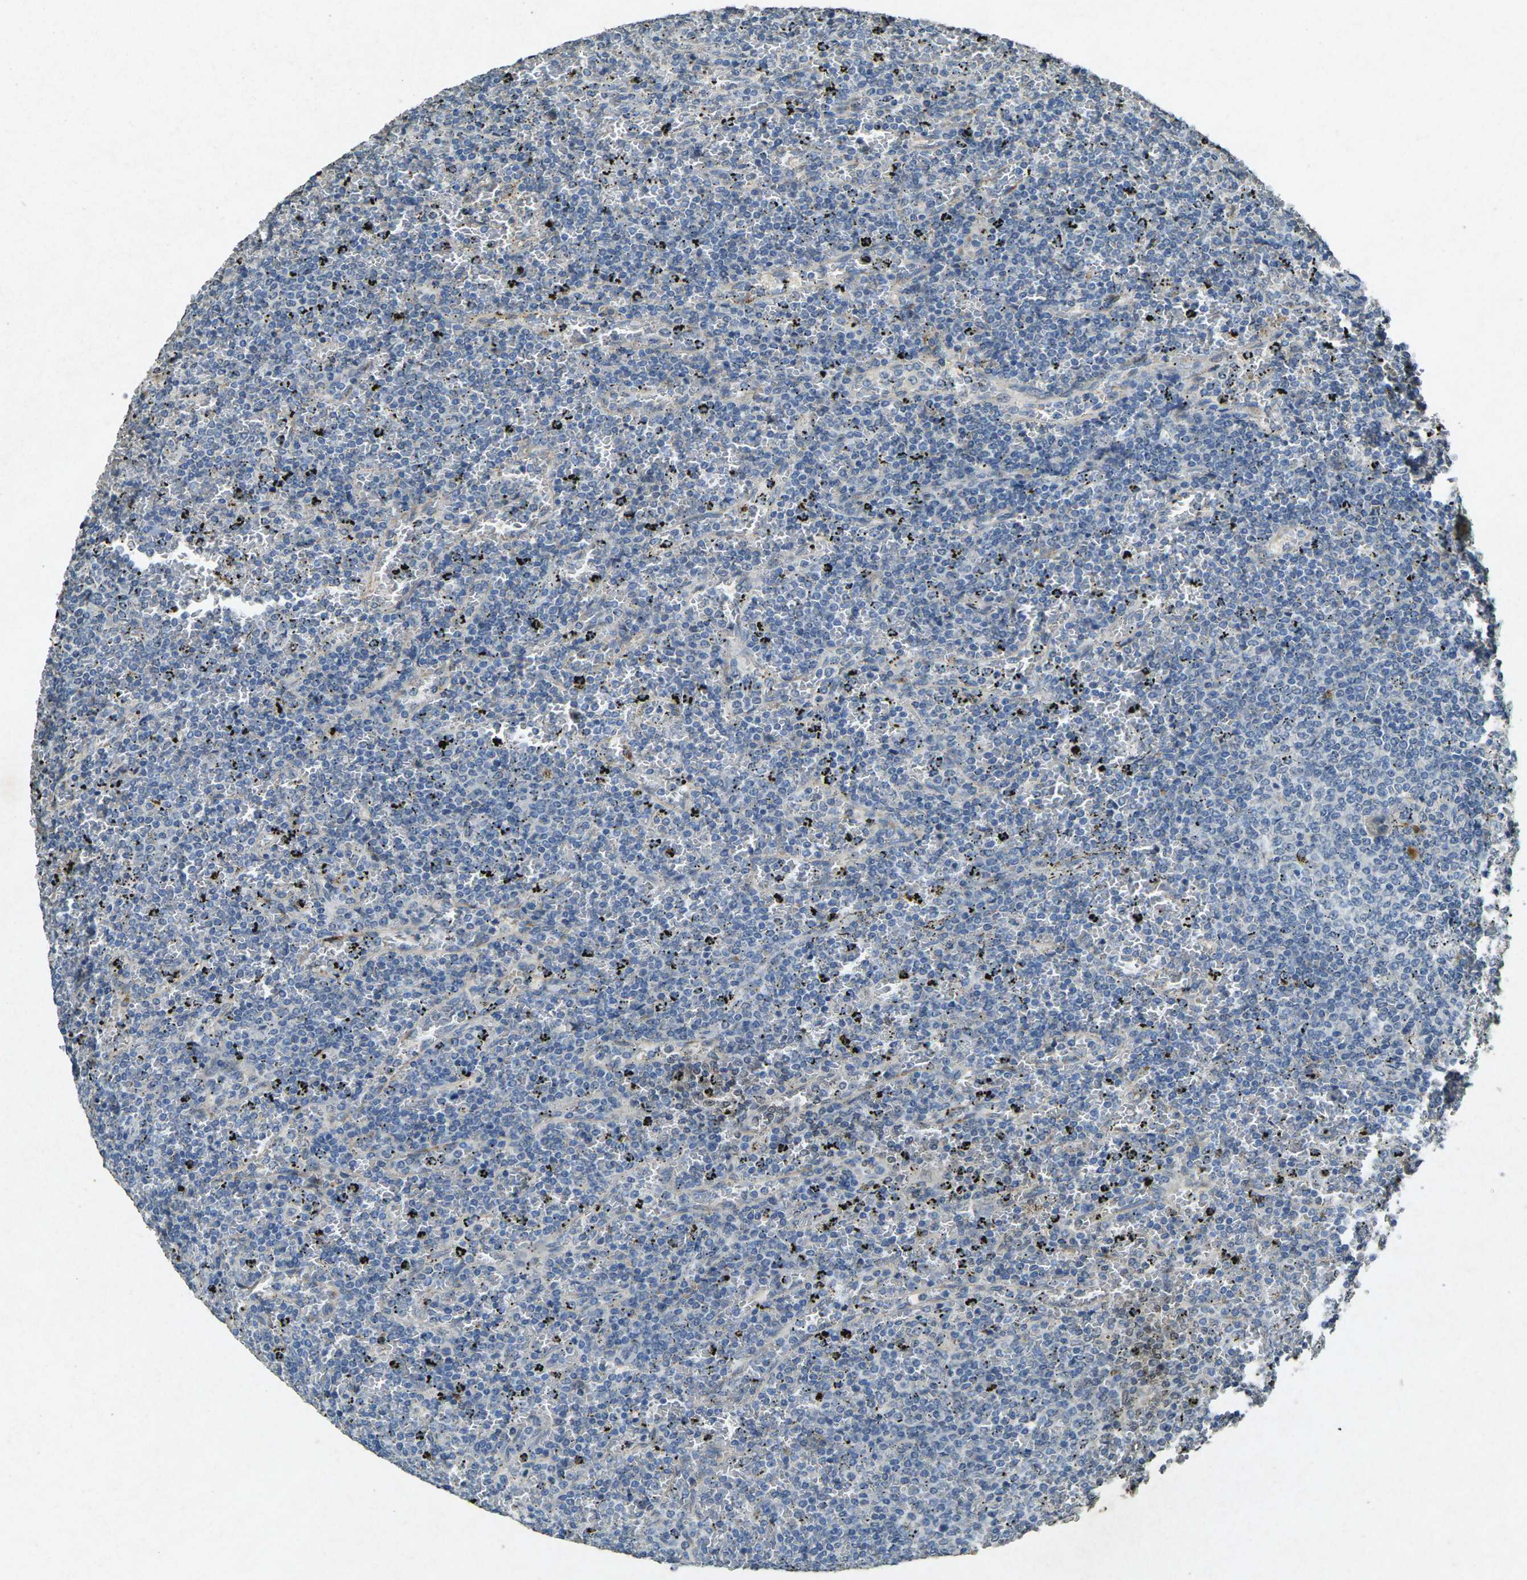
{"staining": {"intensity": "negative", "quantity": "none", "location": "none"}, "tissue": "lymphoma", "cell_type": "Tumor cells", "image_type": "cancer", "snomed": [{"axis": "morphology", "description": "Malignant lymphoma, non-Hodgkin's type, Low grade"}, {"axis": "topography", "description": "Spleen"}], "caption": "Immunohistochemistry micrograph of neoplastic tissue: human lymphoma stained with DAB (3,3'-diaminobenzidine) shows no significant protein positivity in tumor cells.", "gene": "RGMA", "patient": {"sex": "female", "age": 77}}